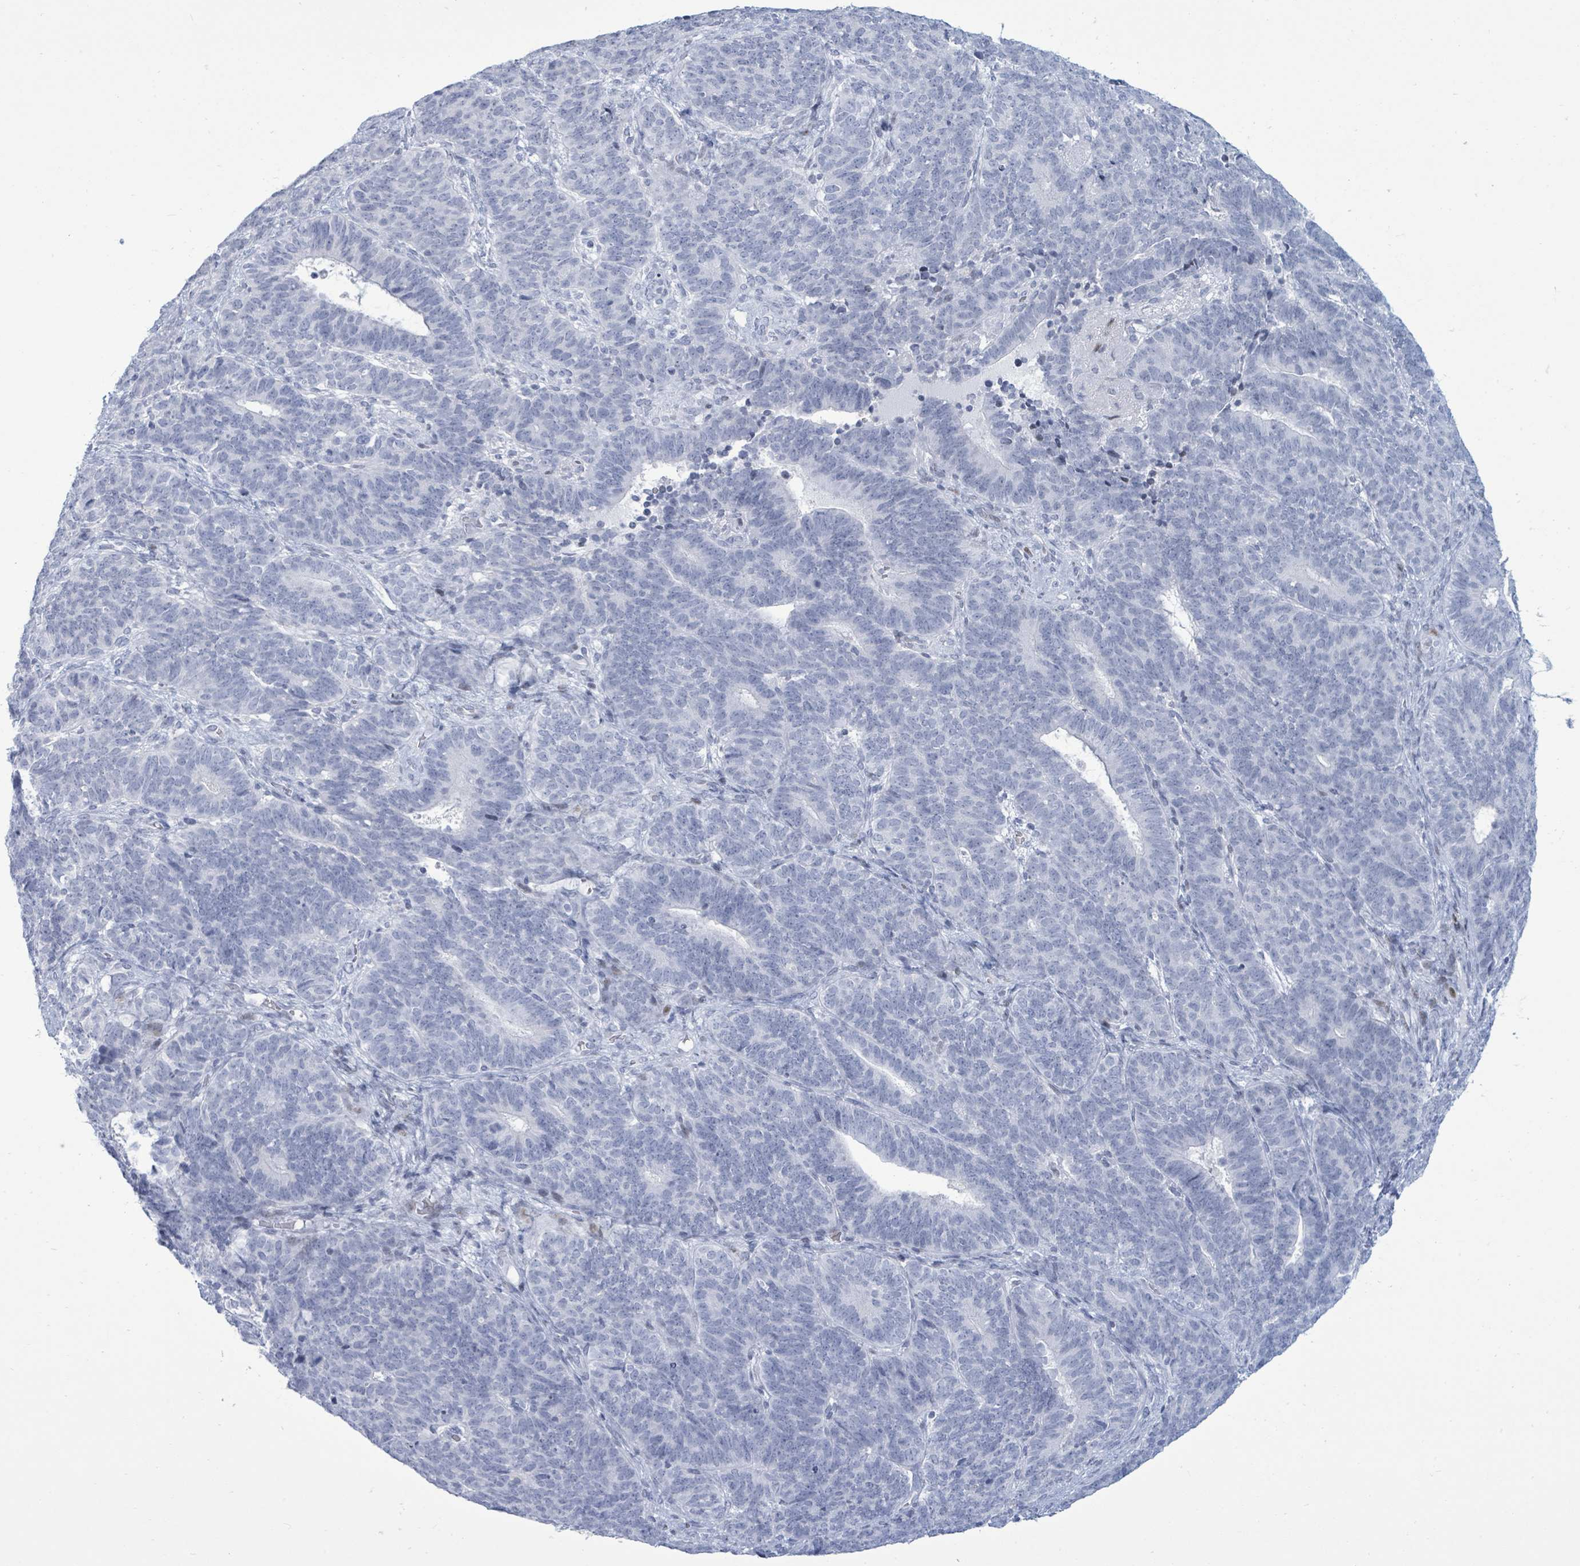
{"staining": {"intensity": "negative", "quantity": "none", "location": "none"}, "tissue": "endometrial cancer", "cell_type": "Tumor cells", "image_type": "cancer", "snomed": [{"axis": "morphology", "description": "Adenocarcinoma, NOS"}, {"axis": "topography", "description": "Endometrium"}], "caption": "Immunohistochemistry micrograph of neoplastic tissue: adenocarcinoma (endometrial) stained with DAB reveals no significant protein expression in tumor cells. (Immunohistochemistry (ihc), brightfield microscopy, high magnification).", "gene": "MALL", "patient": {"sex": "female", "age": 70}}